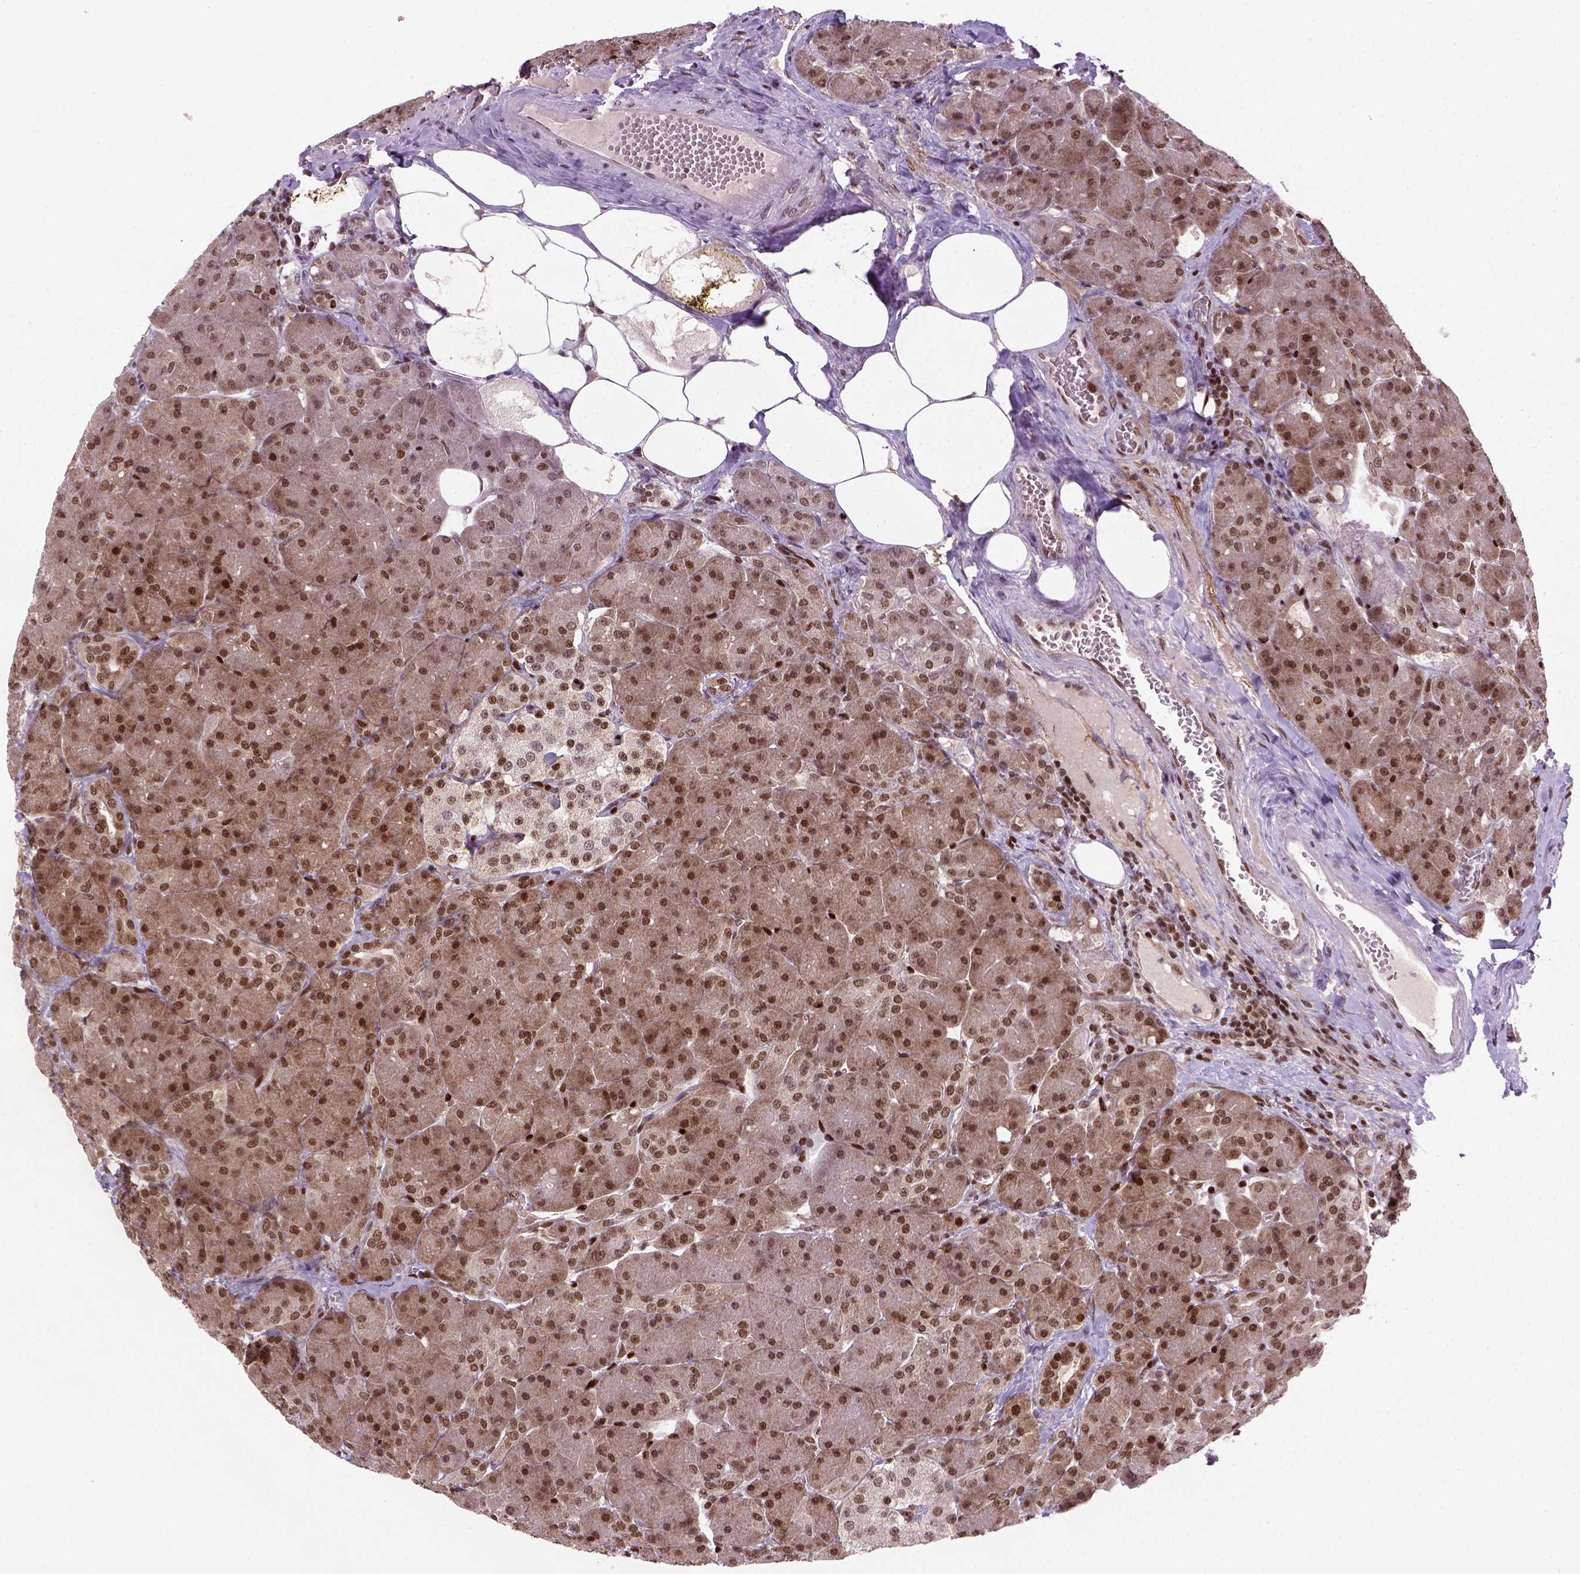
{"staining": {"intensity": "moderate", "quantity": ">75%", "location": "nuclear"}, "tissue": "pancreas", "cell_type": "Exocrine glandular cells", "image_type": "normal", "snomed": [{"axis": "morphology", "description": "Normal tissue, NOS"}, {"axis": "topography", "description": "Pancreas"}], "caption": "This is a histology image of immunohistochemistry (IHC) staining of benign pancreas, which shows moderate expression in the nuclear of exocrine glandular cells.", "gene": "MGMT", "patient": {"sex": "male", "age": 55}}